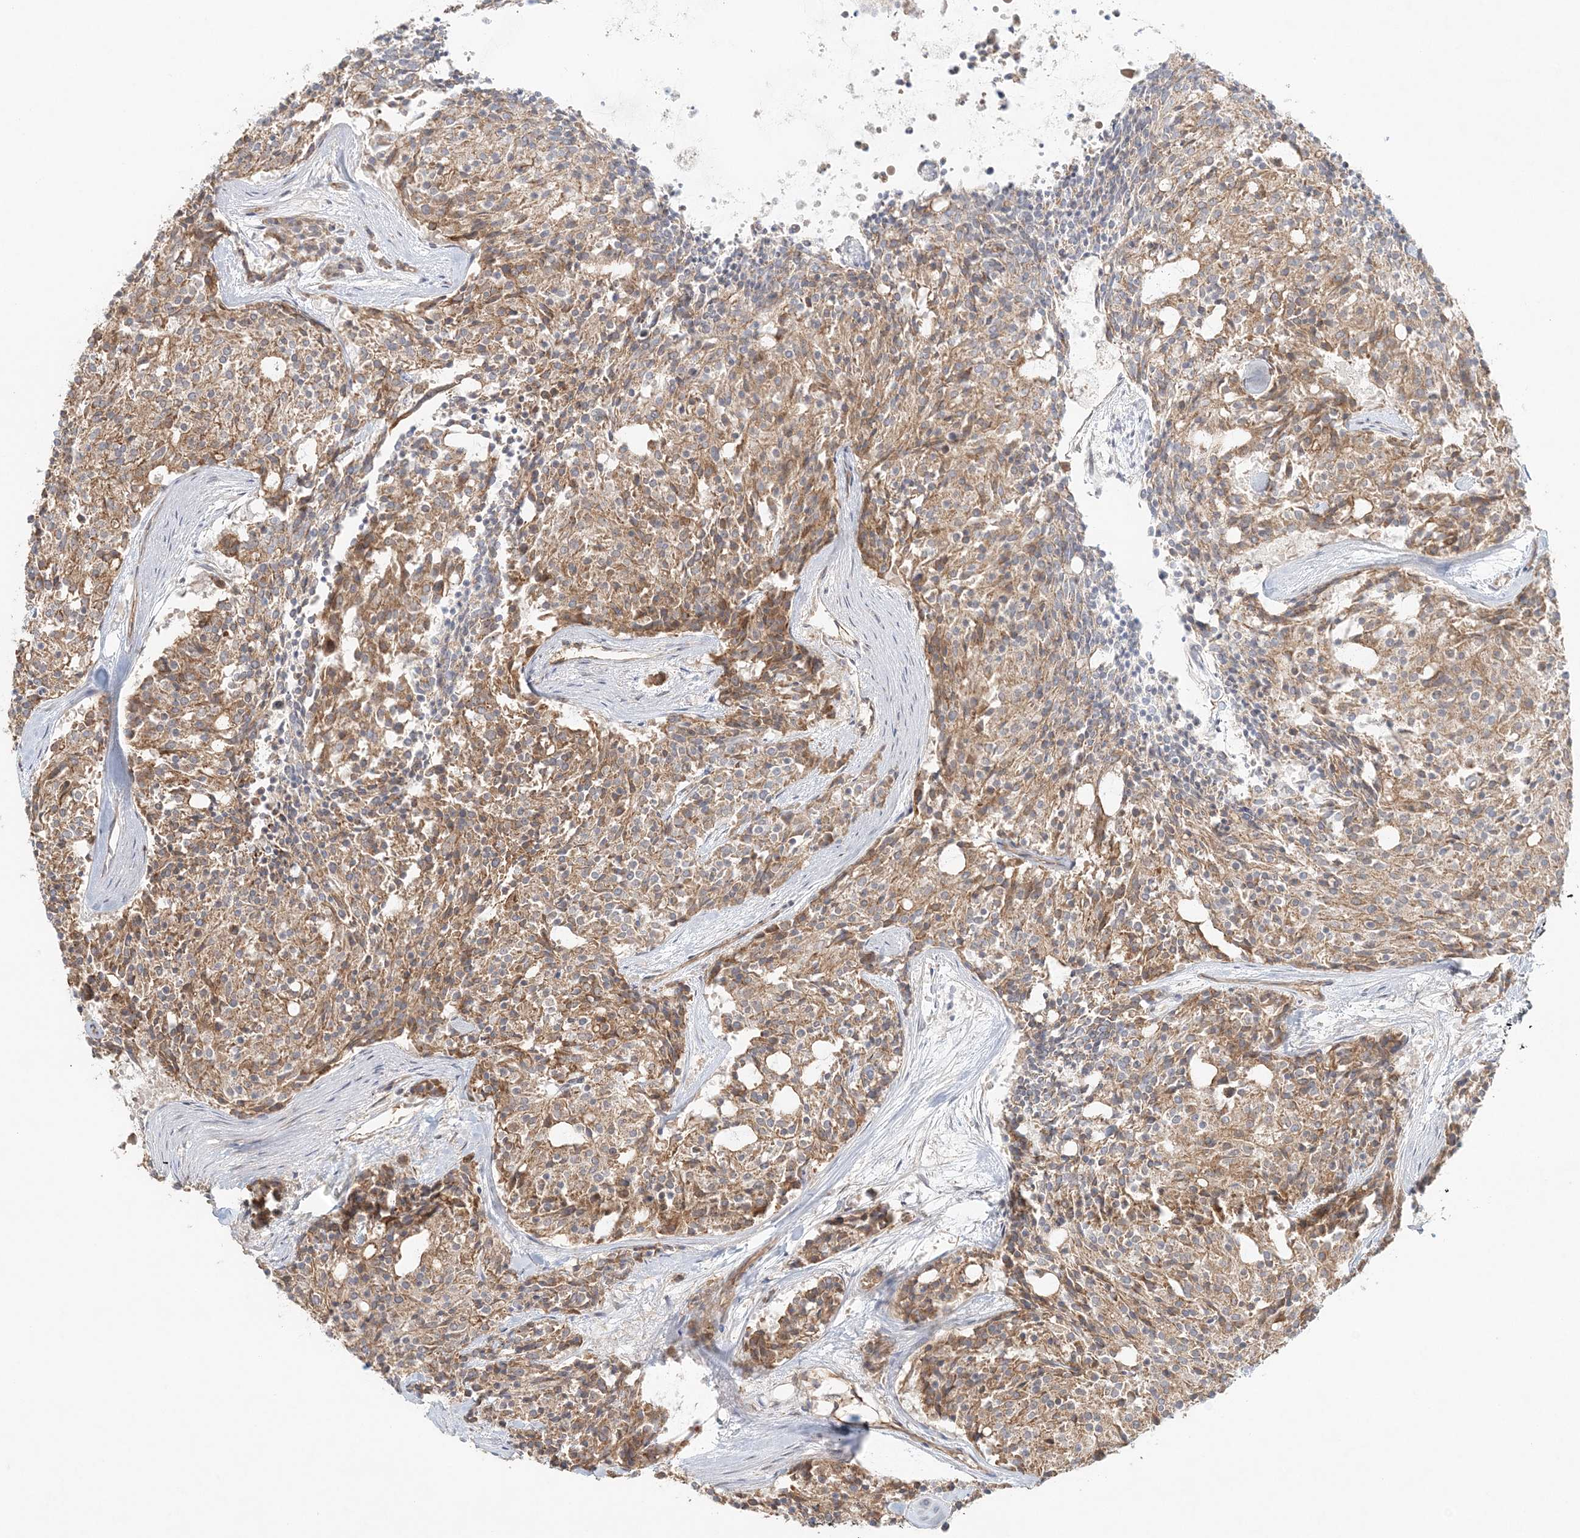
{"staining": {"intensity": "moderate", "quantity": ">75%", "location": "cytoplasmic/membranous"}, "tissue": "carcinoid", "cell_type": "Tumor cells", "image_type": "cancer", "snomed": [{"axis": "morphology", "description": "Carcinoid, malignant, NOS"}, {"axis": "topography", "description": "Pancreas"}], "caption": "This is a micrograph of immunohistochemistry staining of malignant carcinoid, which shows moderate positivity in the cytoplasmic/membranous of tumor cells.", "gene": "KIAA0232", "patient": {"sex": "female", "age": 54}}